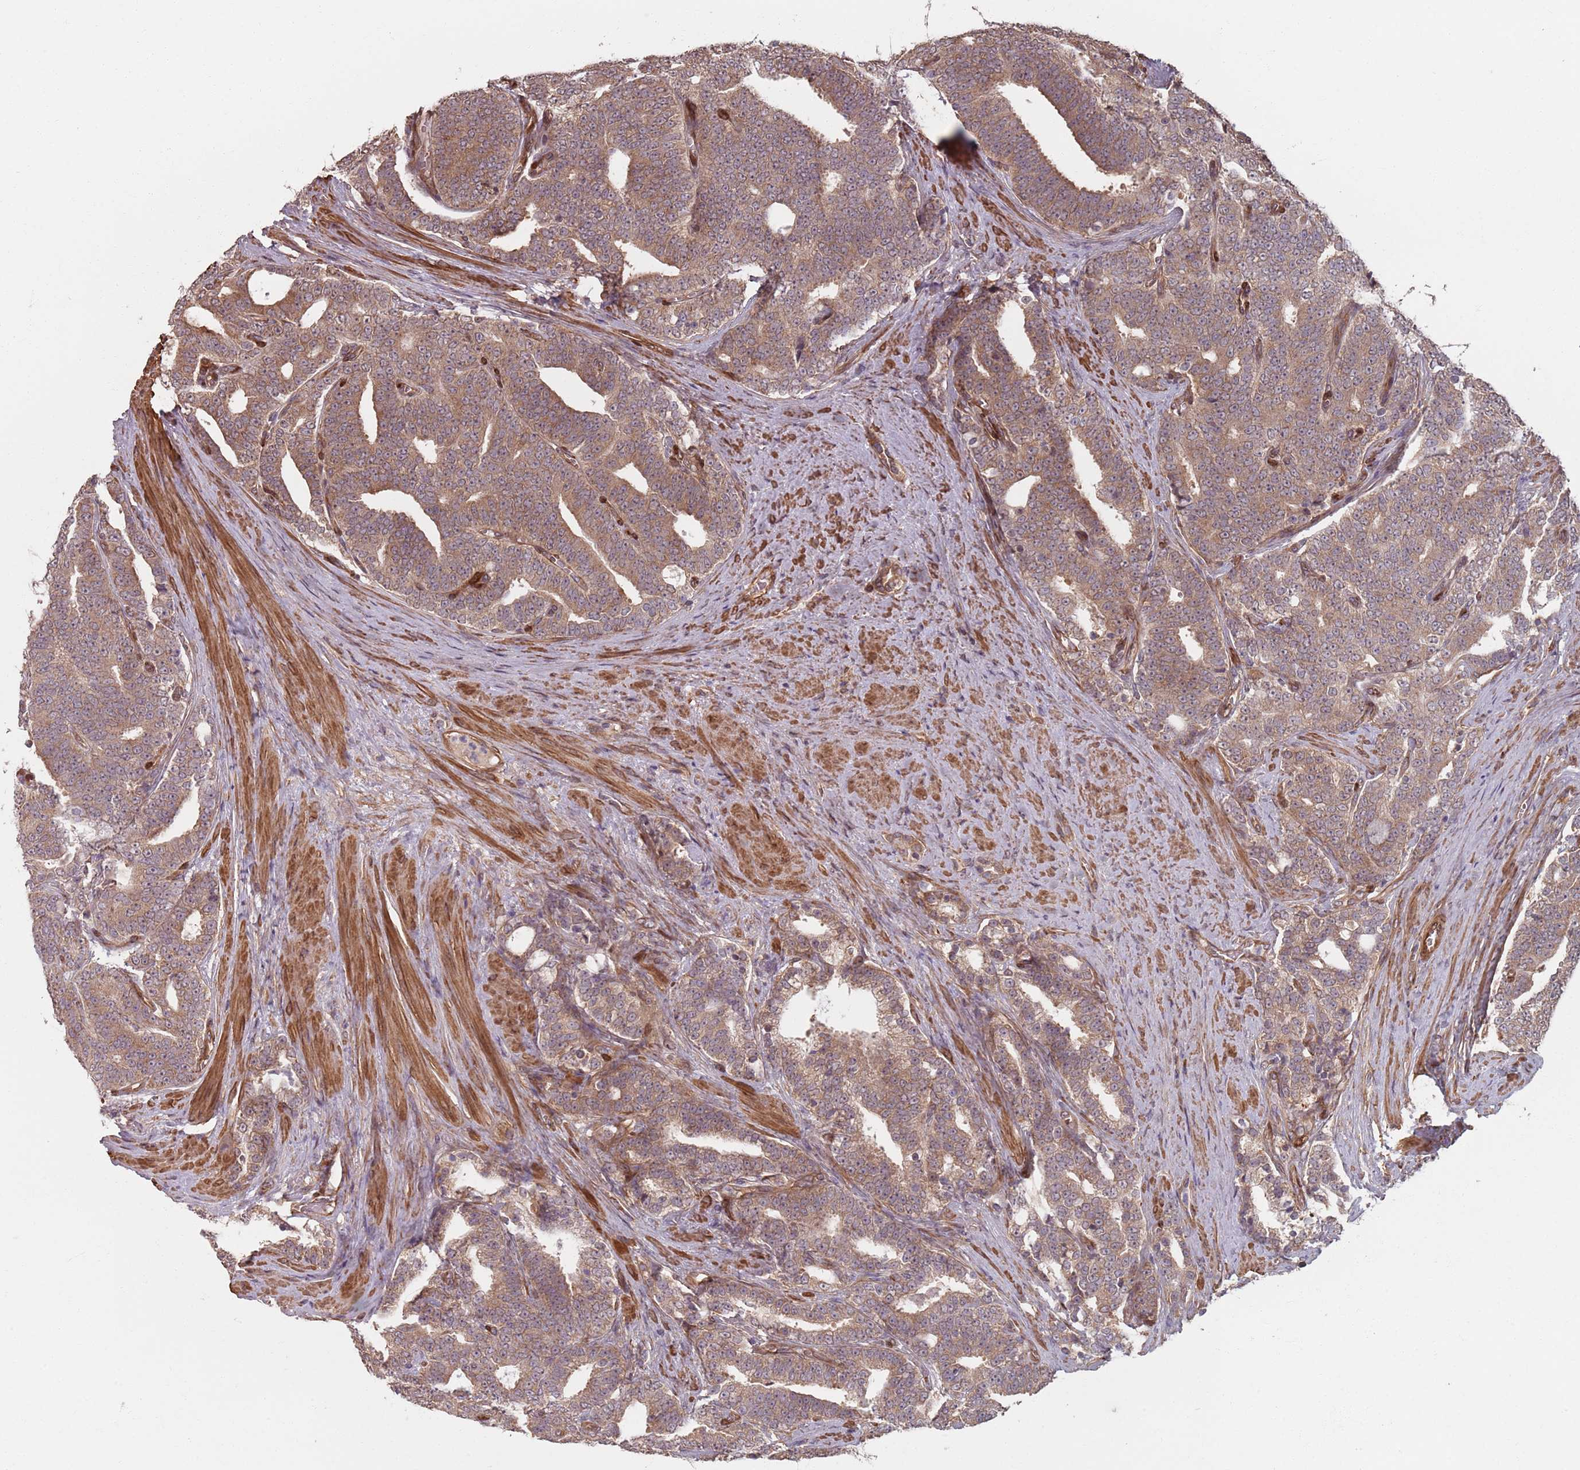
{"staining": {"intensity": "moderate", "quantity": ">75%", "location": "cytoplasmic/membranous"}, "tissue": "prostate cancer", "cell_type": "Tumor cells", "image_type": "cancer", "snomed": [{"axis": "morphology", "description": "Adenocarcinoma, High grade"}, {"axis": "topography", "description": "Prostate and seminal vesicle, NOS"}], "caption": "An image of human prostate adenocarcinoma (high-grade) stained for a protein exhibits moderate cytoplasmic/membranous brown staining in tumor cells. The protein is shown in brown color, while the nuclei are stained blue.", "gene": "NOTCH3", "patient": {"sex": "male", "age": 67}}